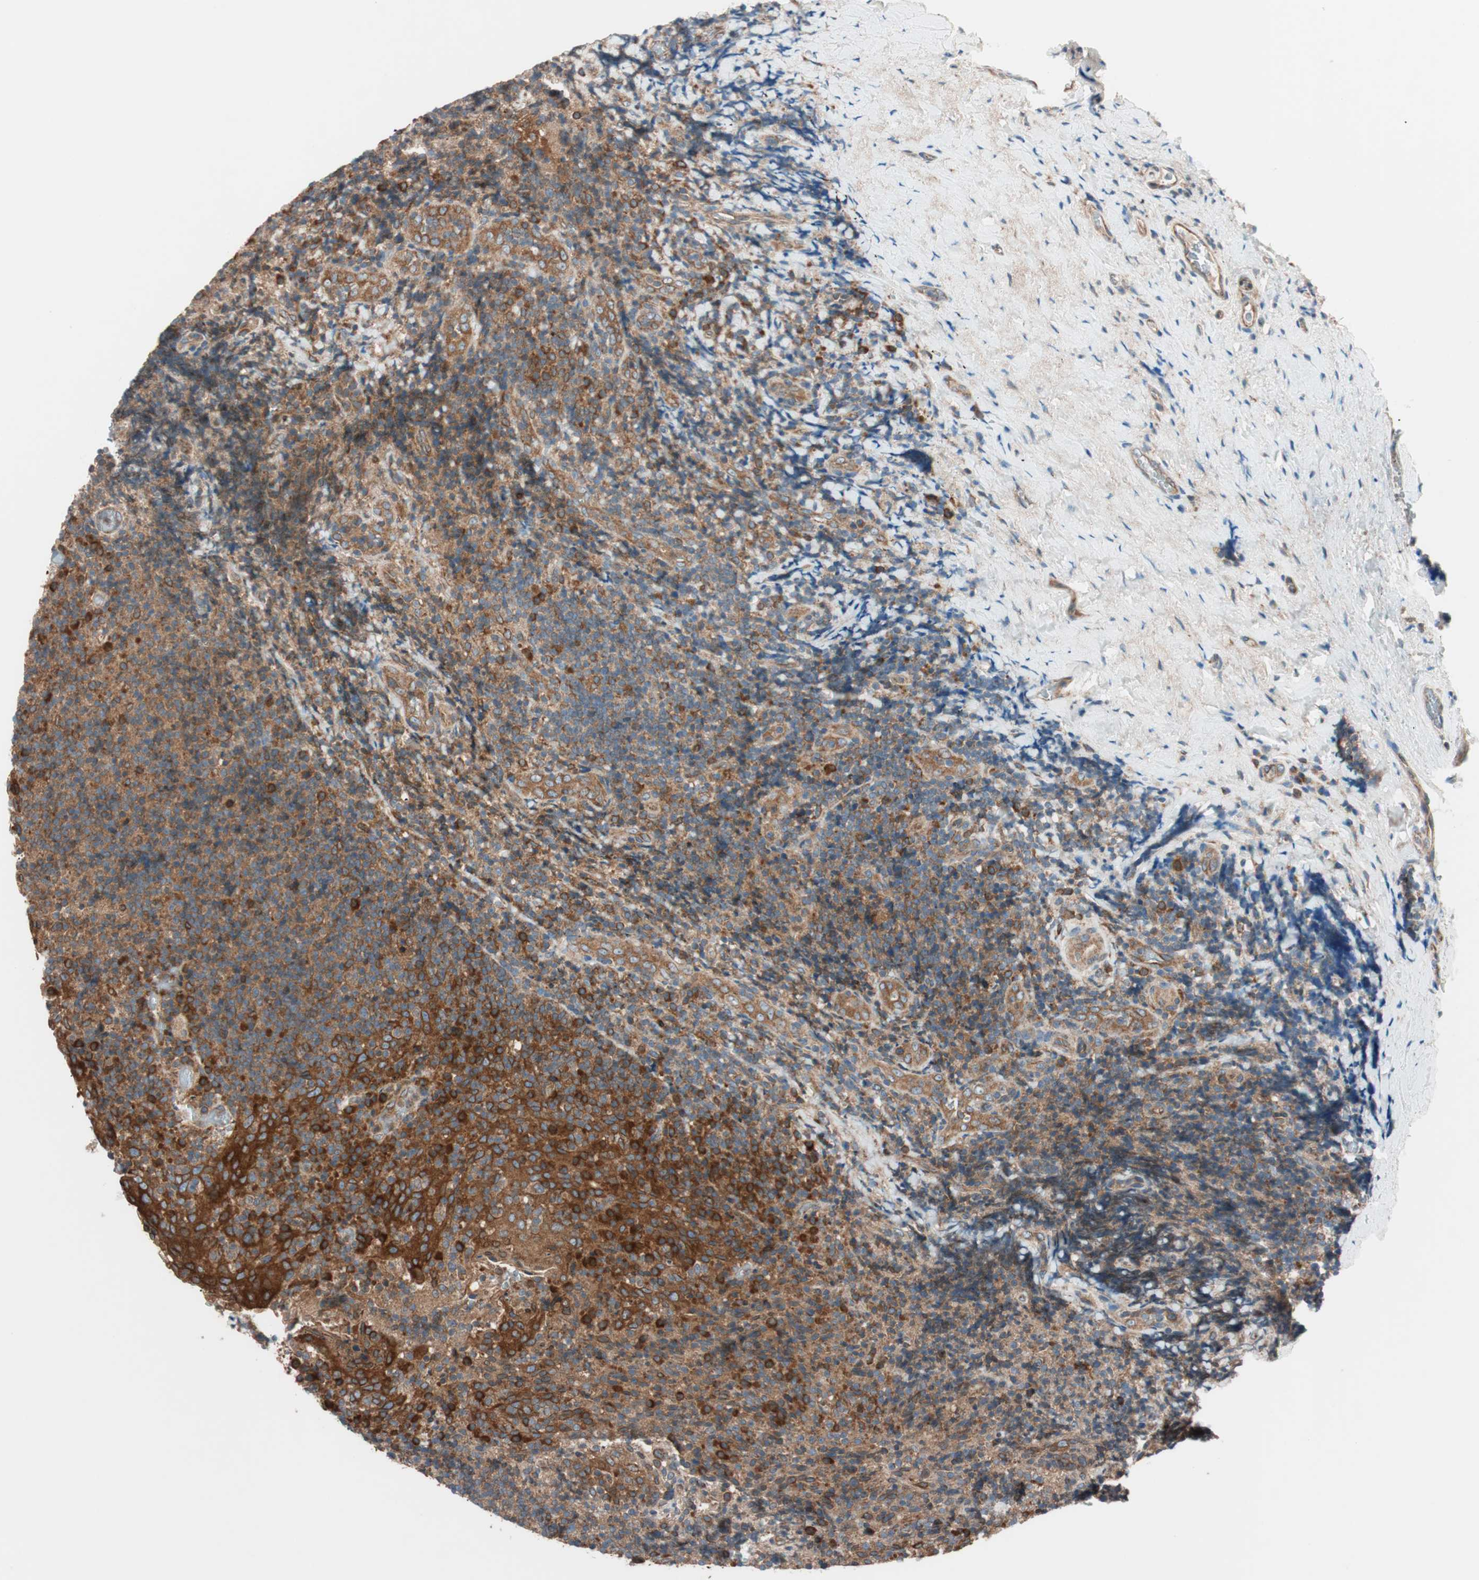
{"staining": {"intensity": "strong", "quantity": ">75%", "location": "cytoplasmic/membranous"}, "tissue": "lymphoma", "cell_type": "Tumor cells", "image_type": "cancer", "snomed": [{"axis": "morphology", "description": "Malignant lymphoma, non-Hodgkin's type, High grade"}, {"axis": "topography", "description": "Tonsil"}], "caption": "Brown immunohistochemical staining in human lymphoma shows strong cytoplasmic/membranous staining in about >75% of tumor cells.", "gene": "RAB5A", "patient": {"sex": "female", "age": 36}}